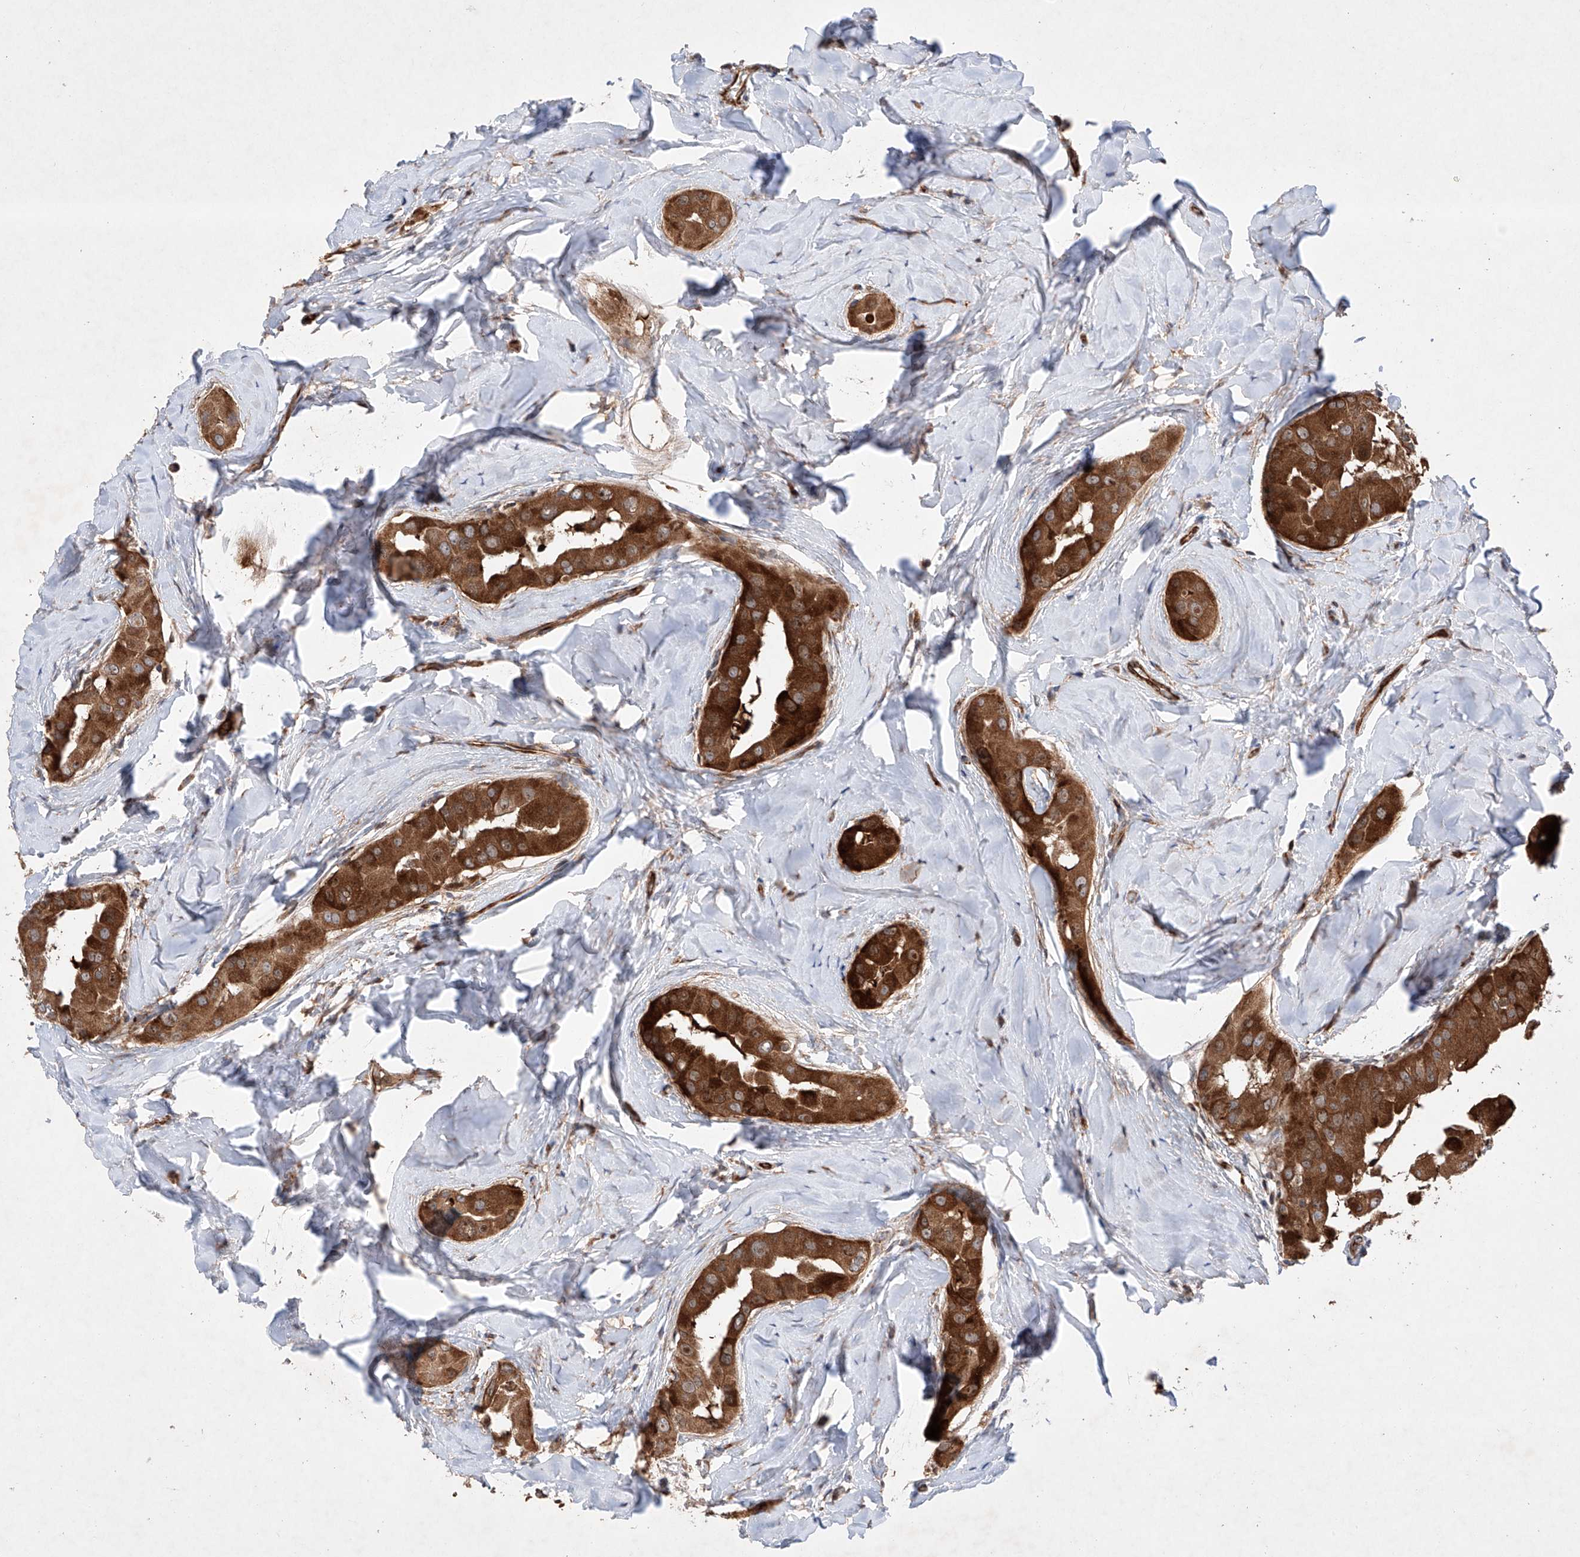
{"staining": {"intensity": "strong", "quantity": ">75%", "location": "cytoplasmic/membranous"}, "tissue": "thyroid cancer", "cell_type": "Tumor cells", "image_type": "cancer", "snomed": [{"axis": "morphology", "description": "Papillary adenocarcinoma, NOS"}, {"axis": "topography", "description": "Thyroid gland"}], "caption": "An image showing strong cytoplasmic/membranous positivity in about >75% of tumor cells in thyroid papillary adenocarcinoma, as visualized by brown immunohistochemical staining.", "gene": "TIMM23", "patient": {"sex": "male", "age": 33}}